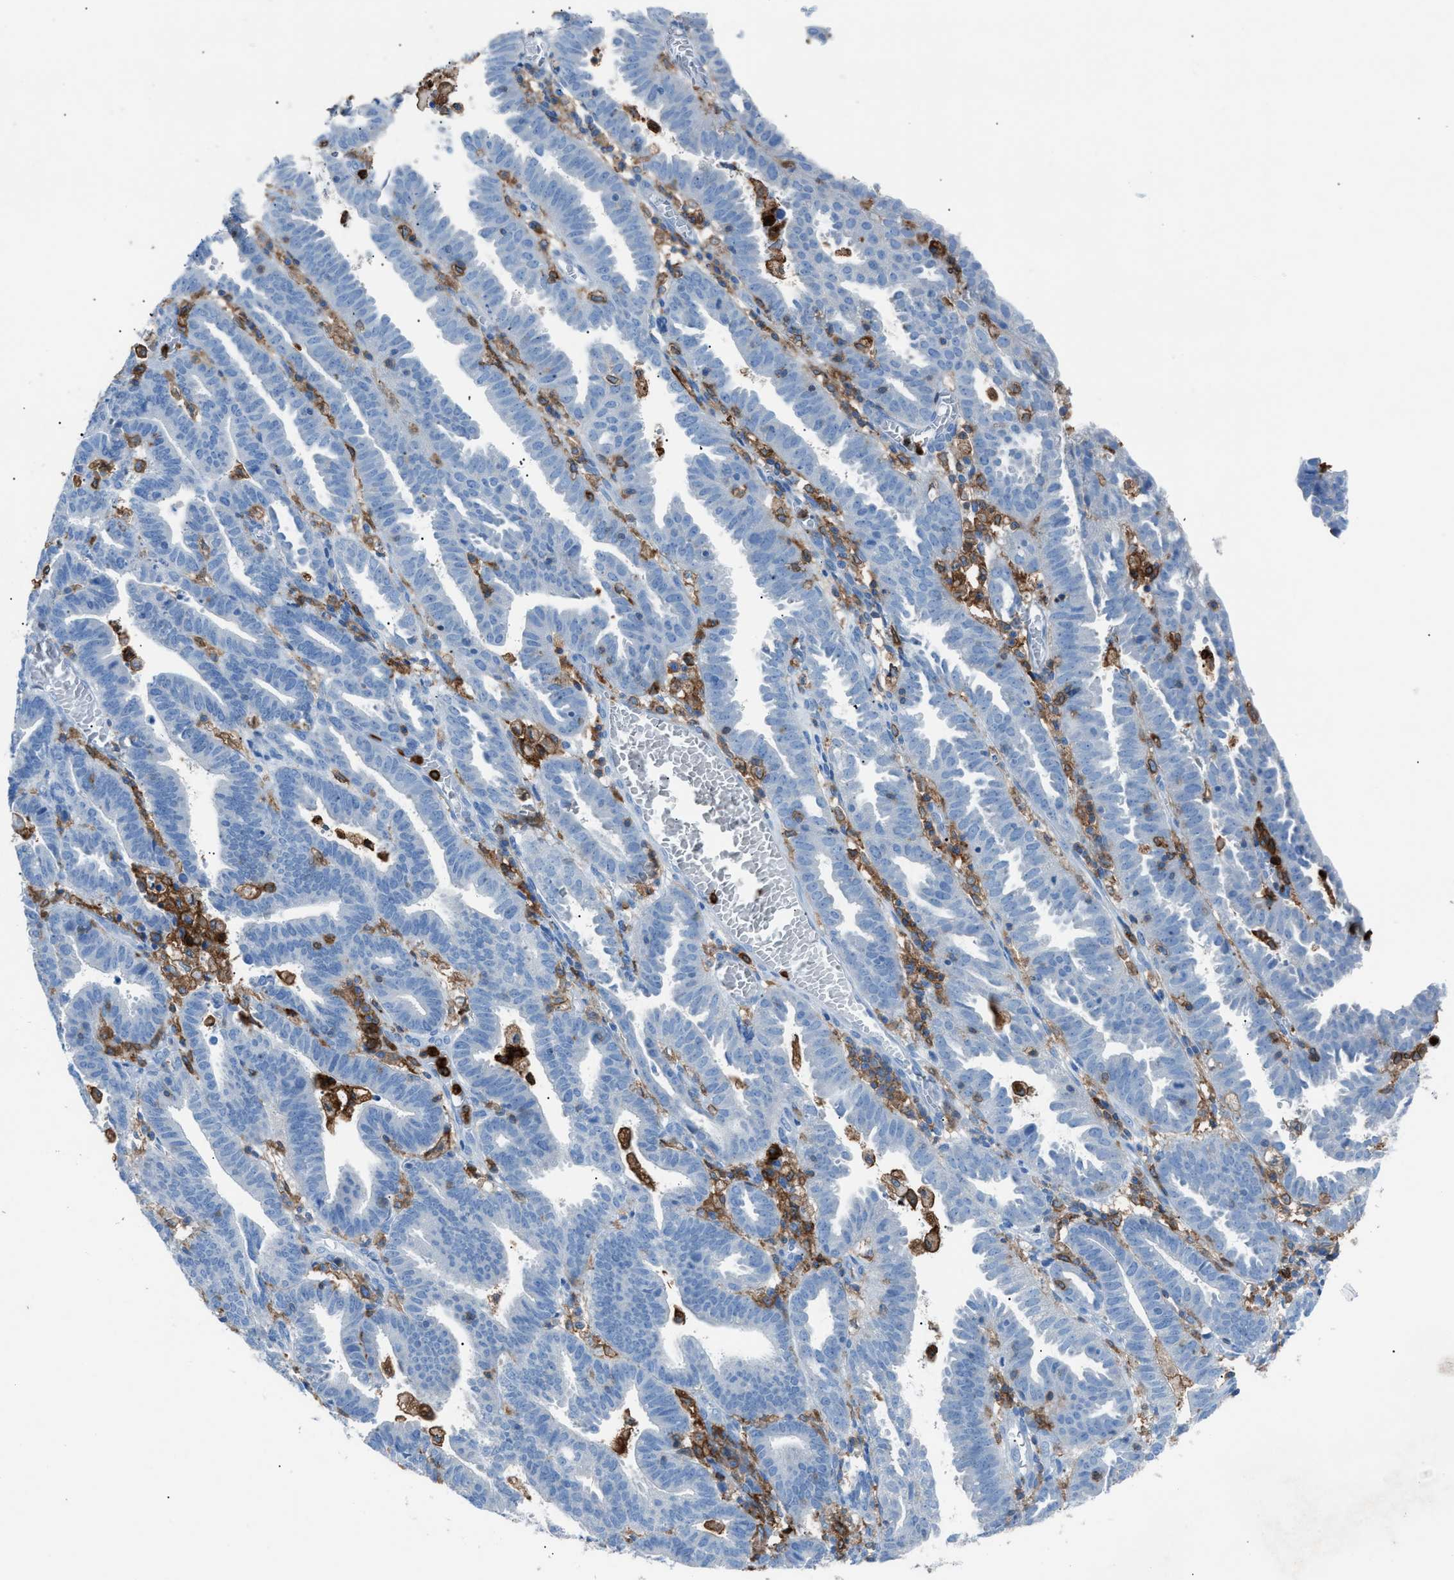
{"staining": {"intensity": "negative", "quantity": "none", "location": "none"}, "tissue": "endometrial cancer", "cell_type": "Tumor cells", "image_type": "cancer", "snomed": [{"axis": "morphology", "description": "Adenocarcinoma, NOS"}, {"axis": "topography", "description": "Uterus"}], "caption": "A histopathology image of human endometrial cancer (adenocarcinoma) is negative for staining in tumor cells. (Stains: DAB (3,3'-diaminobenzidine) immunohistochemistry (IHC) with hematoxylin counter stain, Microscopy: brightfield microscopy at high magnification).", "gene": "ITGB2", "patient": {"sex": "female", "age": 83}}